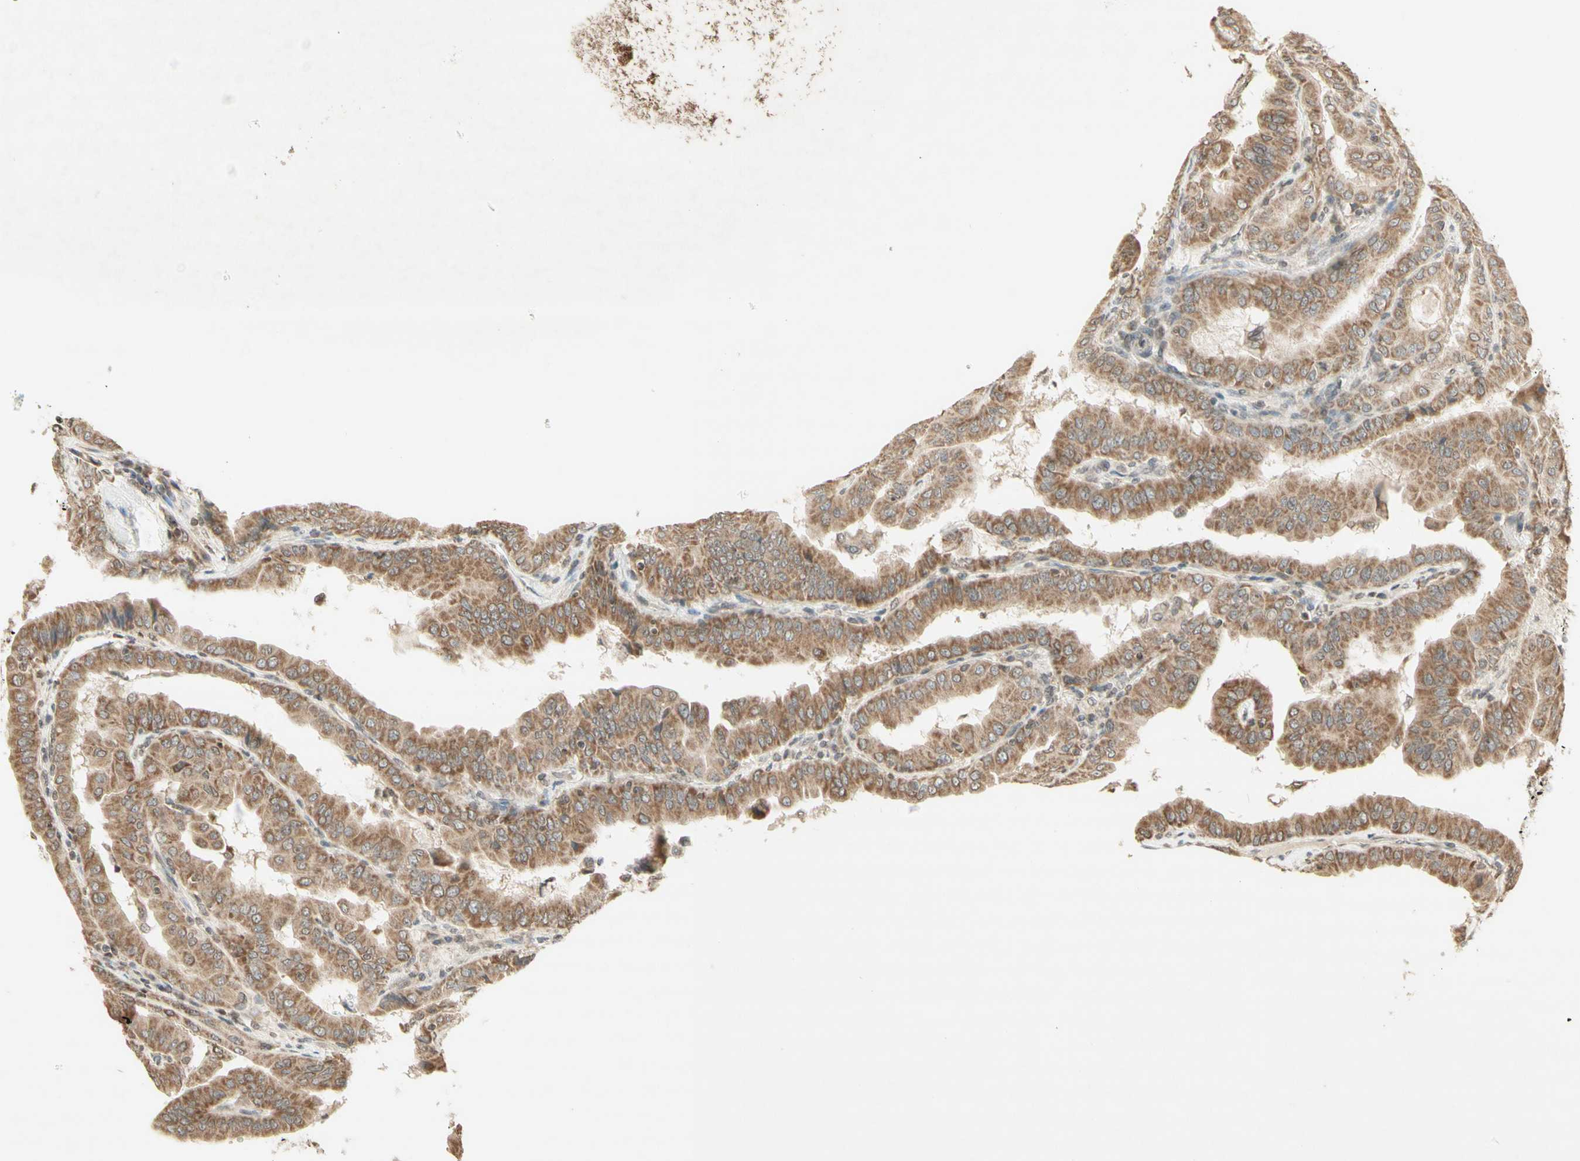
{"staining": {"intensity": "moderate", "quantity": ">75%", "location": "cytoplasmic/membranous"}, "tissue": "thyroid cancer", "cell_type": "Tumor cells", "image_type": "cancer", "snomed": [{"axis": "morphology", "description": "Papillary adenocarcinoma, NOS"}, {"axis": "topography", "description": "Thyroid gland"}], "caption": "Immunohistochemical staining of thyroid cancer reveals medium levels of moderate cytoplasmic/membranous protein positivity in approximately >75% of tumor cells. Nuclei are stained in blue.", "gene": "CCNI", "patient": {"sex": "male", "age": 33}}